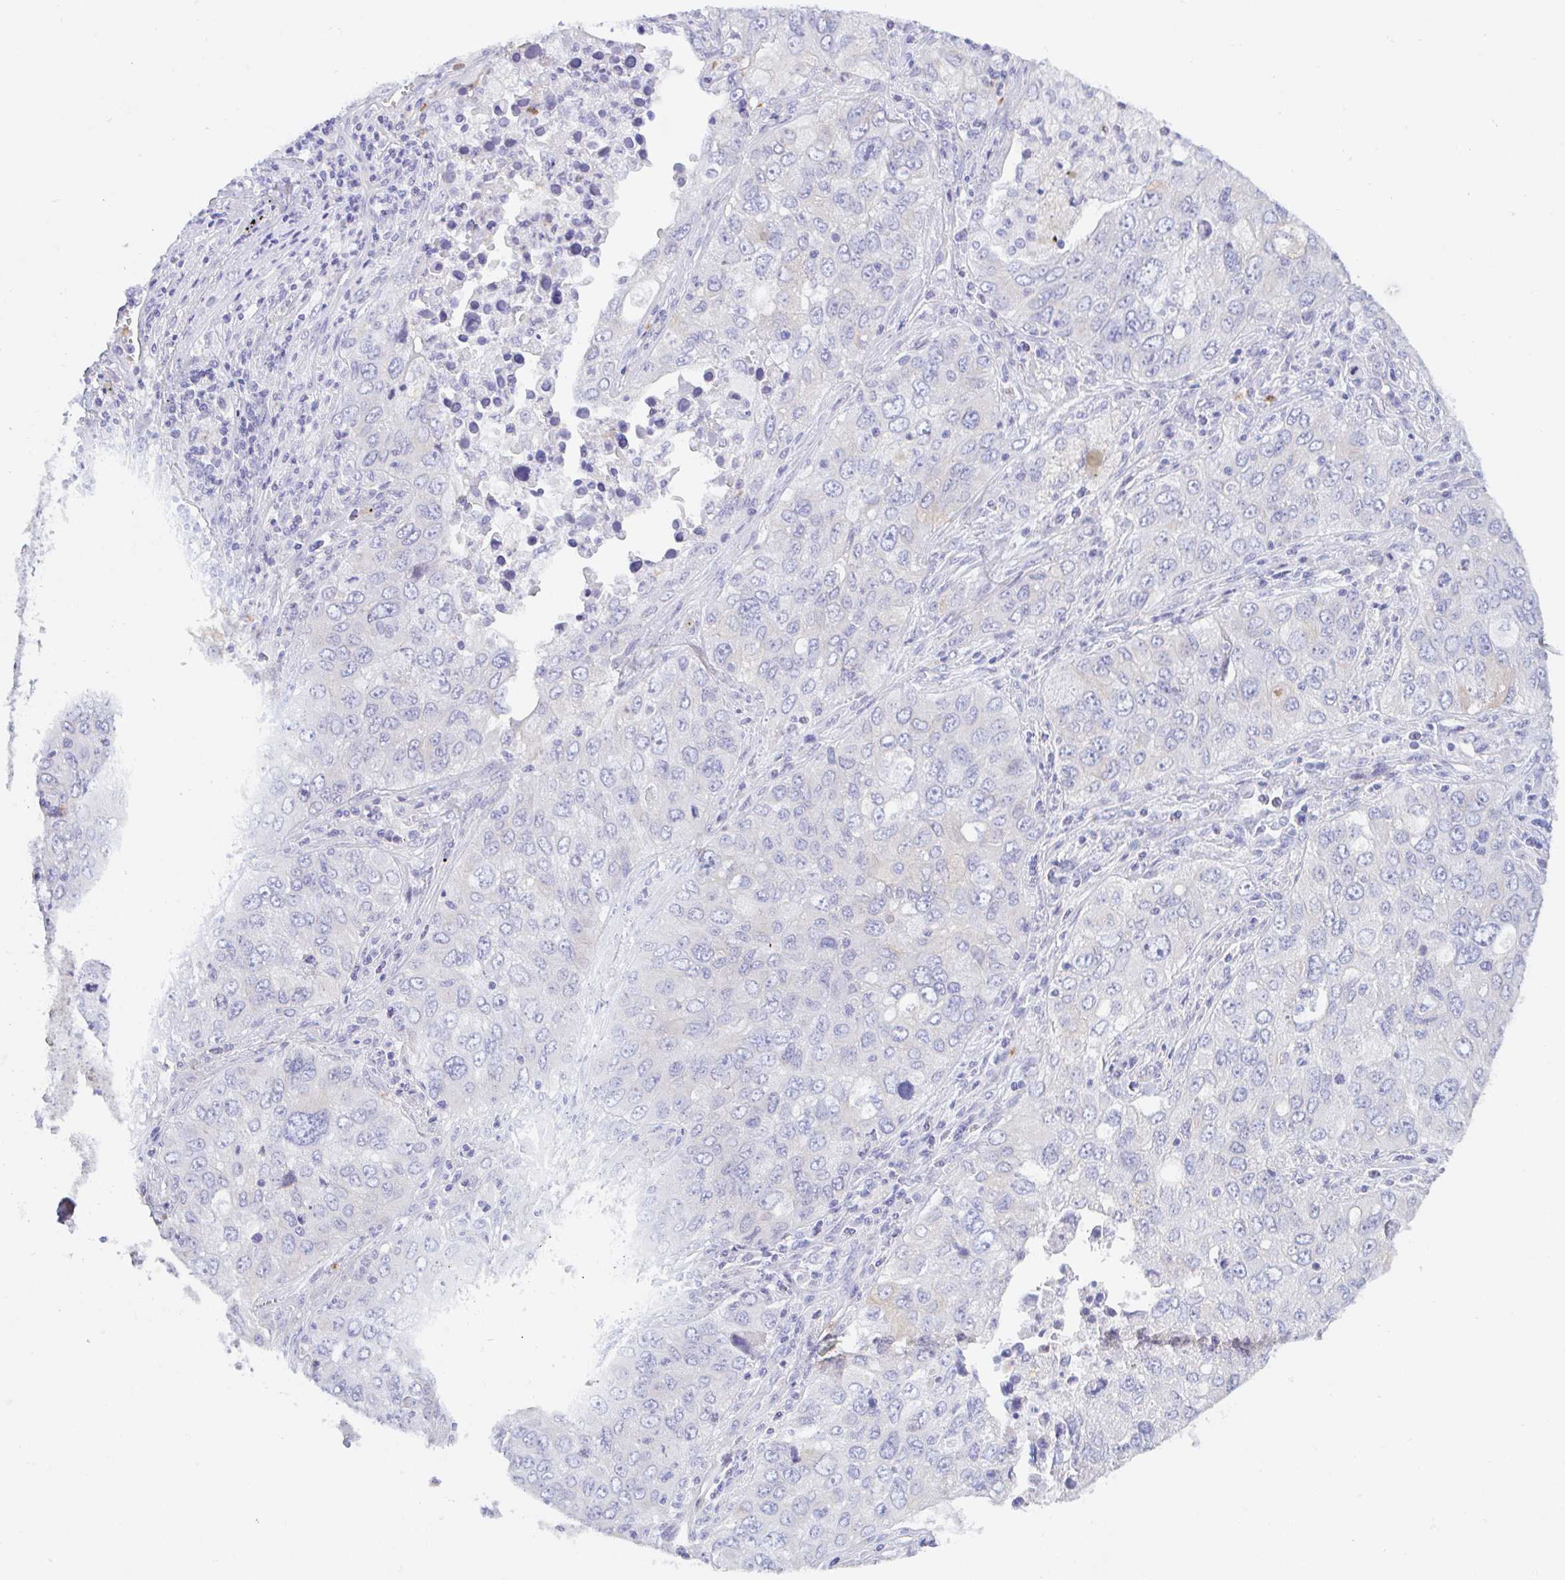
{"staining": {"intensity": "weak", "quantity": "<25%", "location": "cytoplasmic/membranous"}, "tissue": "lung cancer", "cell_type": "Tumor cells", "image_type": "cancer", "snomed": [{"axis": "morphology", "description": "Adenocarcinoma, NOS"}, {"axis": "morphology", "description": "Adenocarcinoma, metastatic, NOS"}, {"axis": "topography", "description": "Lymph node"}, {"axis": "topography", "description": "Lung"}], "caption": "Lung adenocarcinoma stained for a protein using immunohistochemistry (IHC) shows no staining tumor cells.", "gene": "CEP170B", "patient": {"sex": "female", "age": 42}}